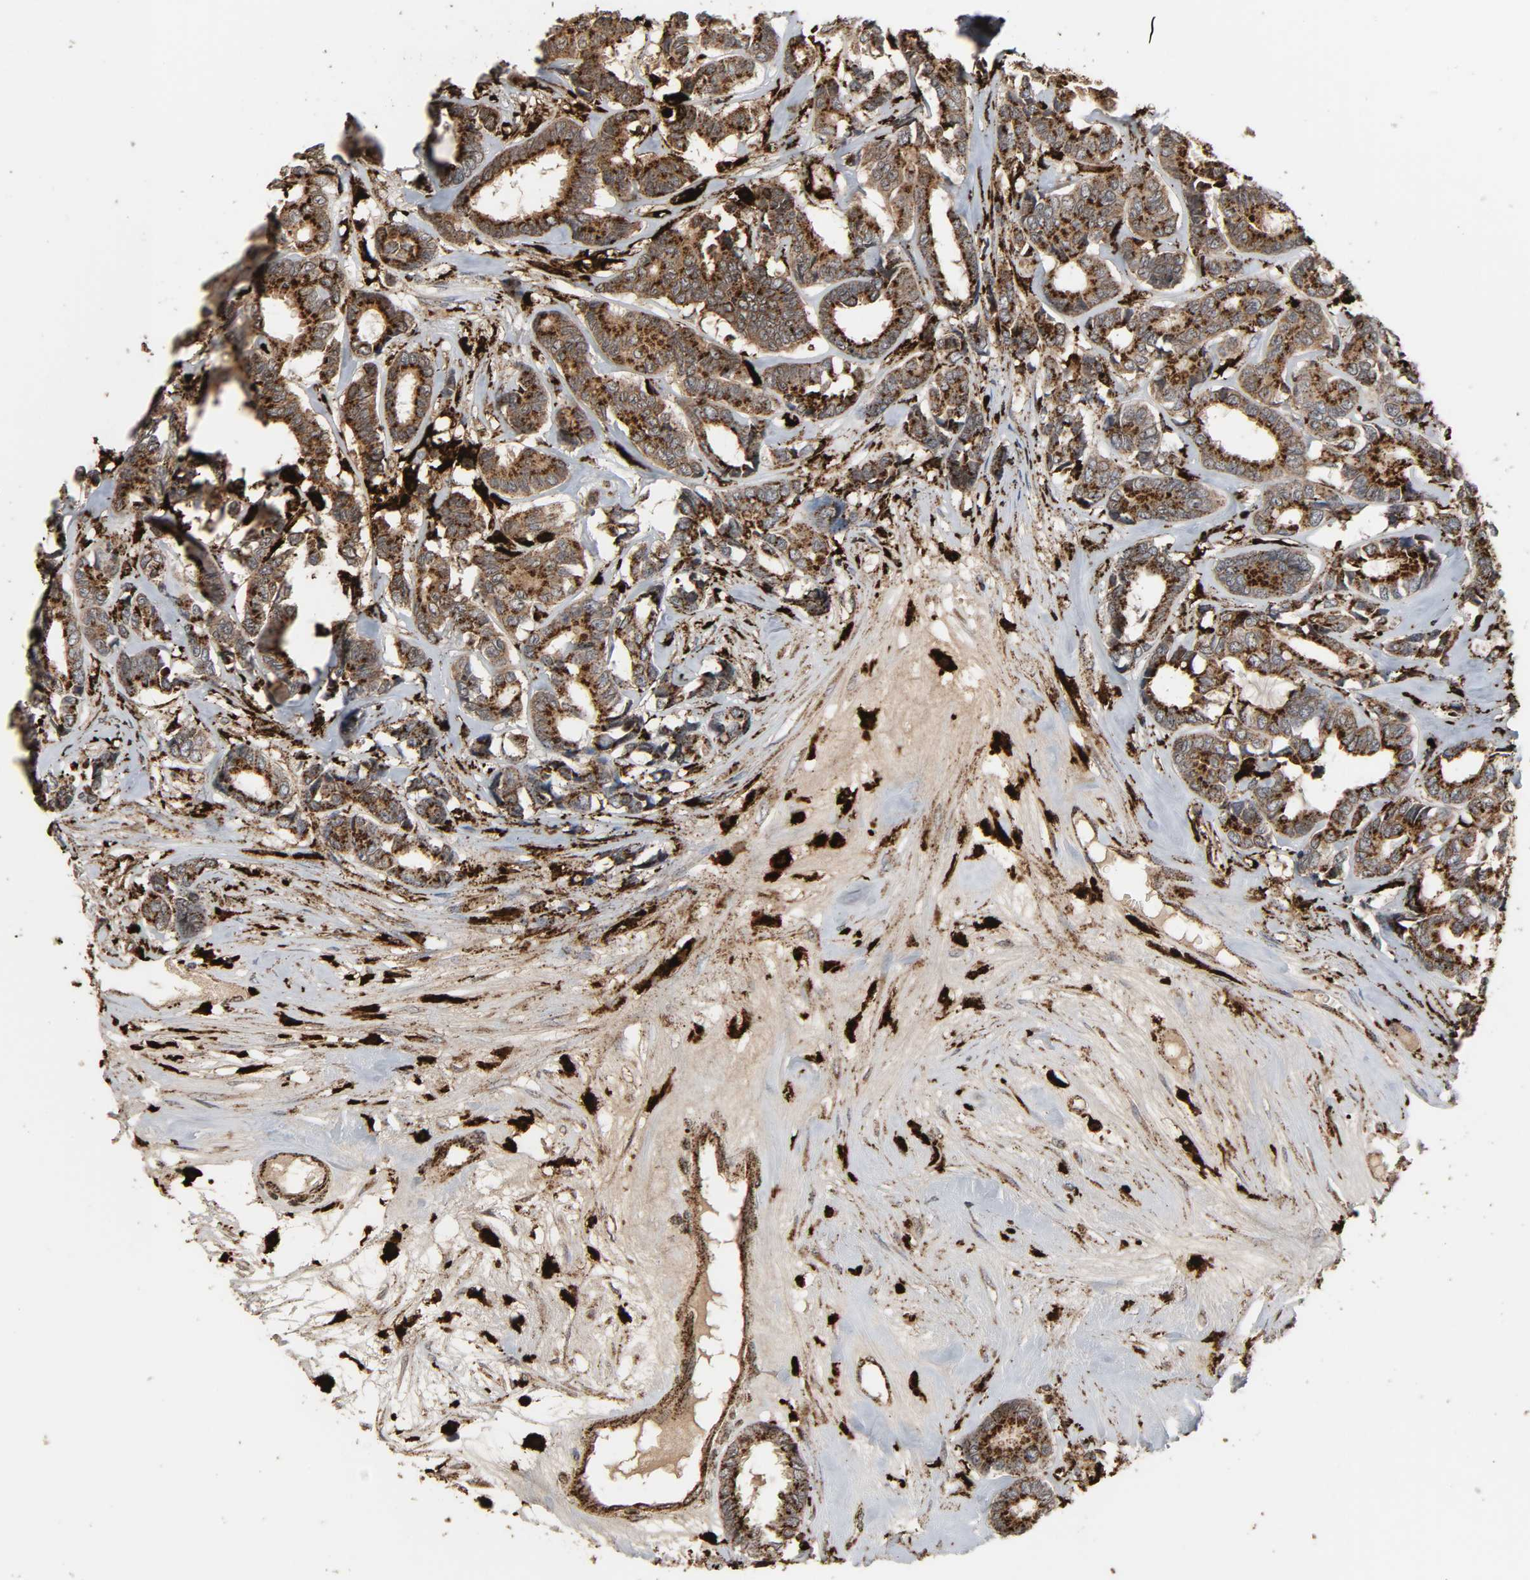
{"staining": {"intensity": "strong", "quantity": ">75%", "location": "cytoplasmic/membranous"}, "tissue": "breast cancer", "cell_type": "Tumor cells", "image_type": "cancer", "snomed": [{"axis": "morphology", "description": "Duct carcinoma"}, {"axis": "topography", "description": "Breast"}], "caption": "Protein staining reveals strong cytoplasmic/membranous positivity in approximately >75% of tumor cells in breast cancer.", "gene": "PSAP", "patient": {"sex": "female", "age": 87}}